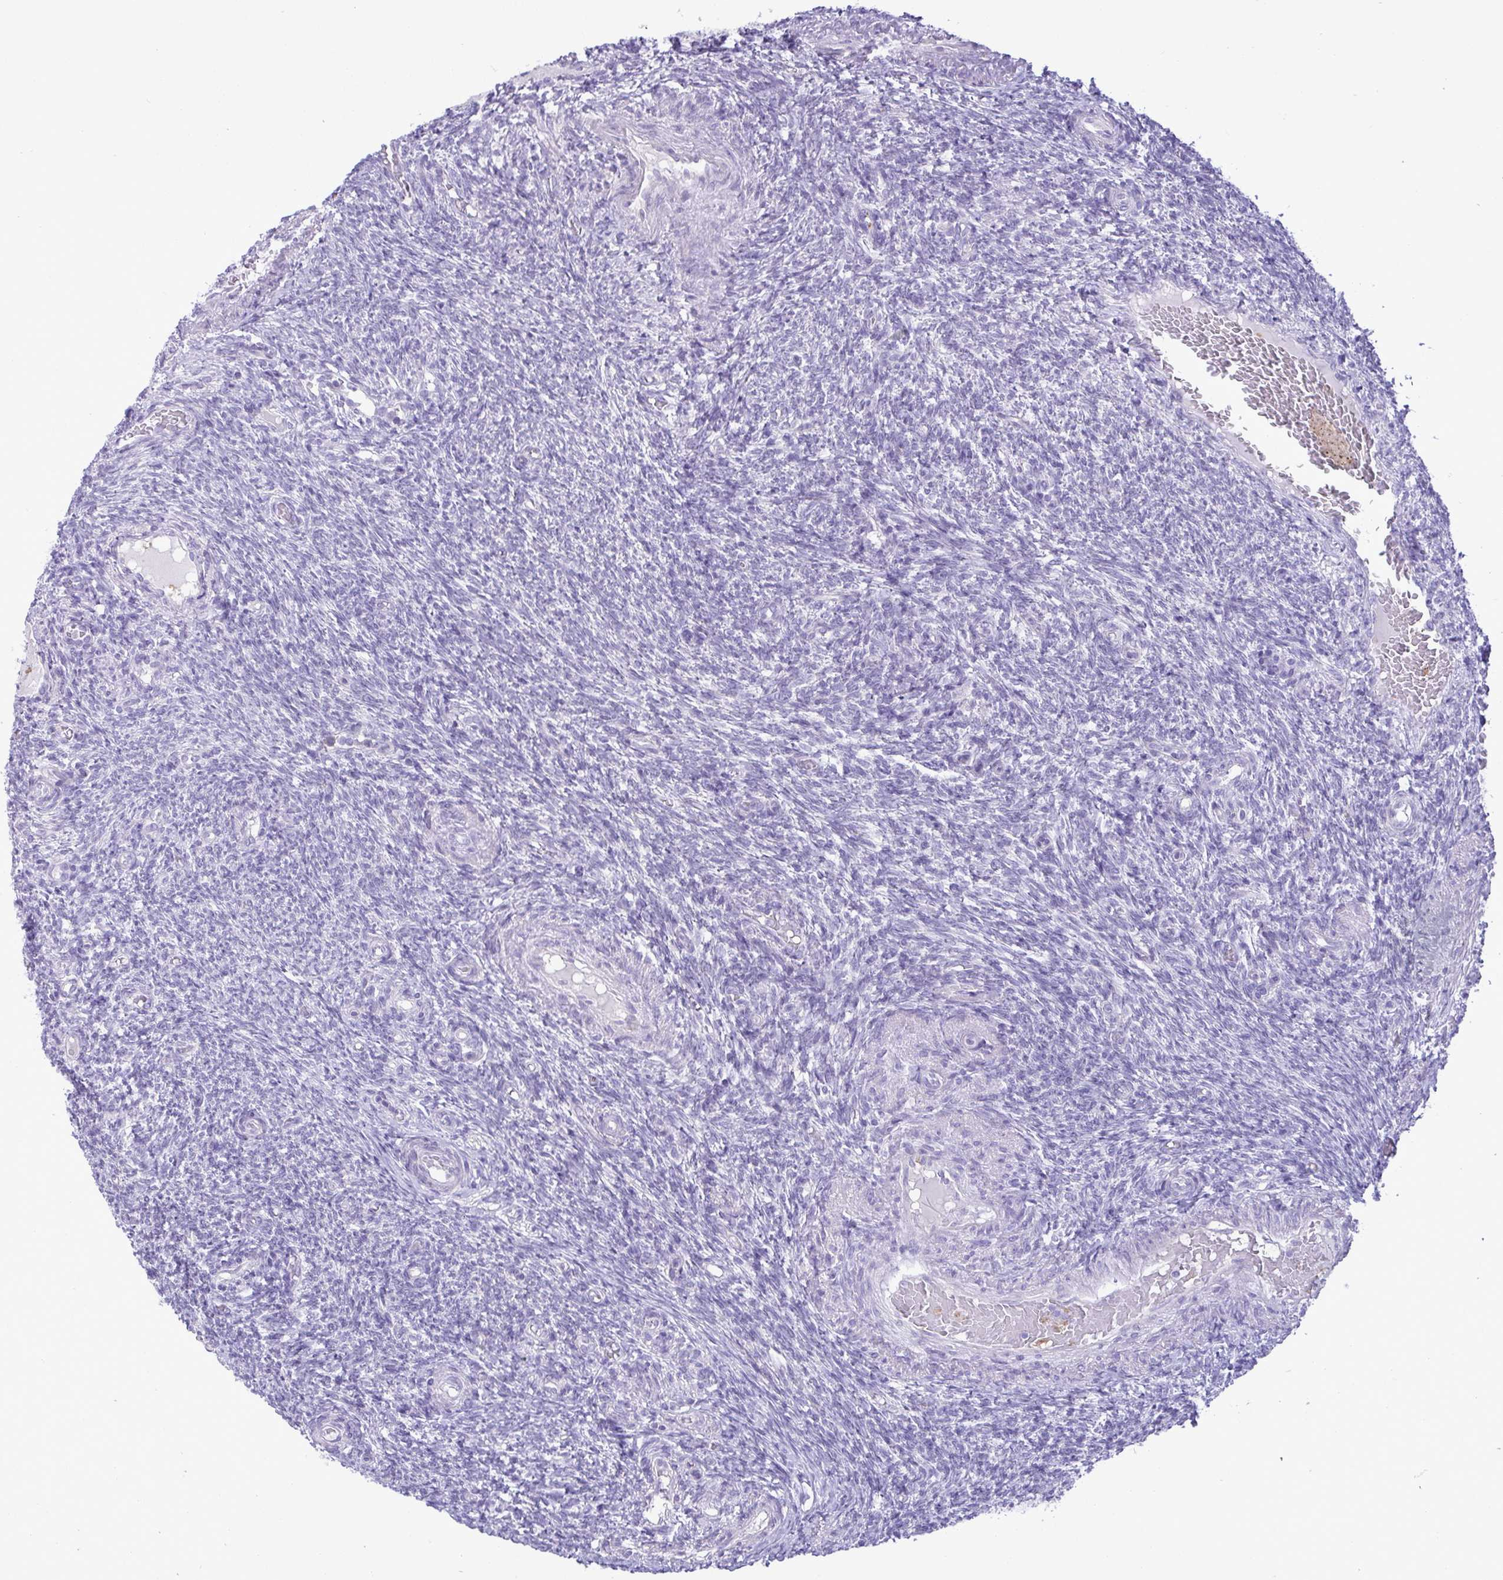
{"staining": {"intensity": "negative", "quantity": "none", "location": "none"}, "tissue": "ovary", "cell_type": "Follicle cells", "image_type": "normal", "snomed": [{"axis": "morphology", "description": "Normal tissue, NOS"}, {"axis": "topography", "description": "Ovary"}], "caption": "IHC micrograph of unremarkable human ovary stained for a protein (brown), which demonstrates no positivity in follicle cells. (Brightfield microscopy of DAB immunohistochemistry (IHC) at high magnification).", "gene": "C4orf33", "patient": {"sex": "female", "age": 39}}